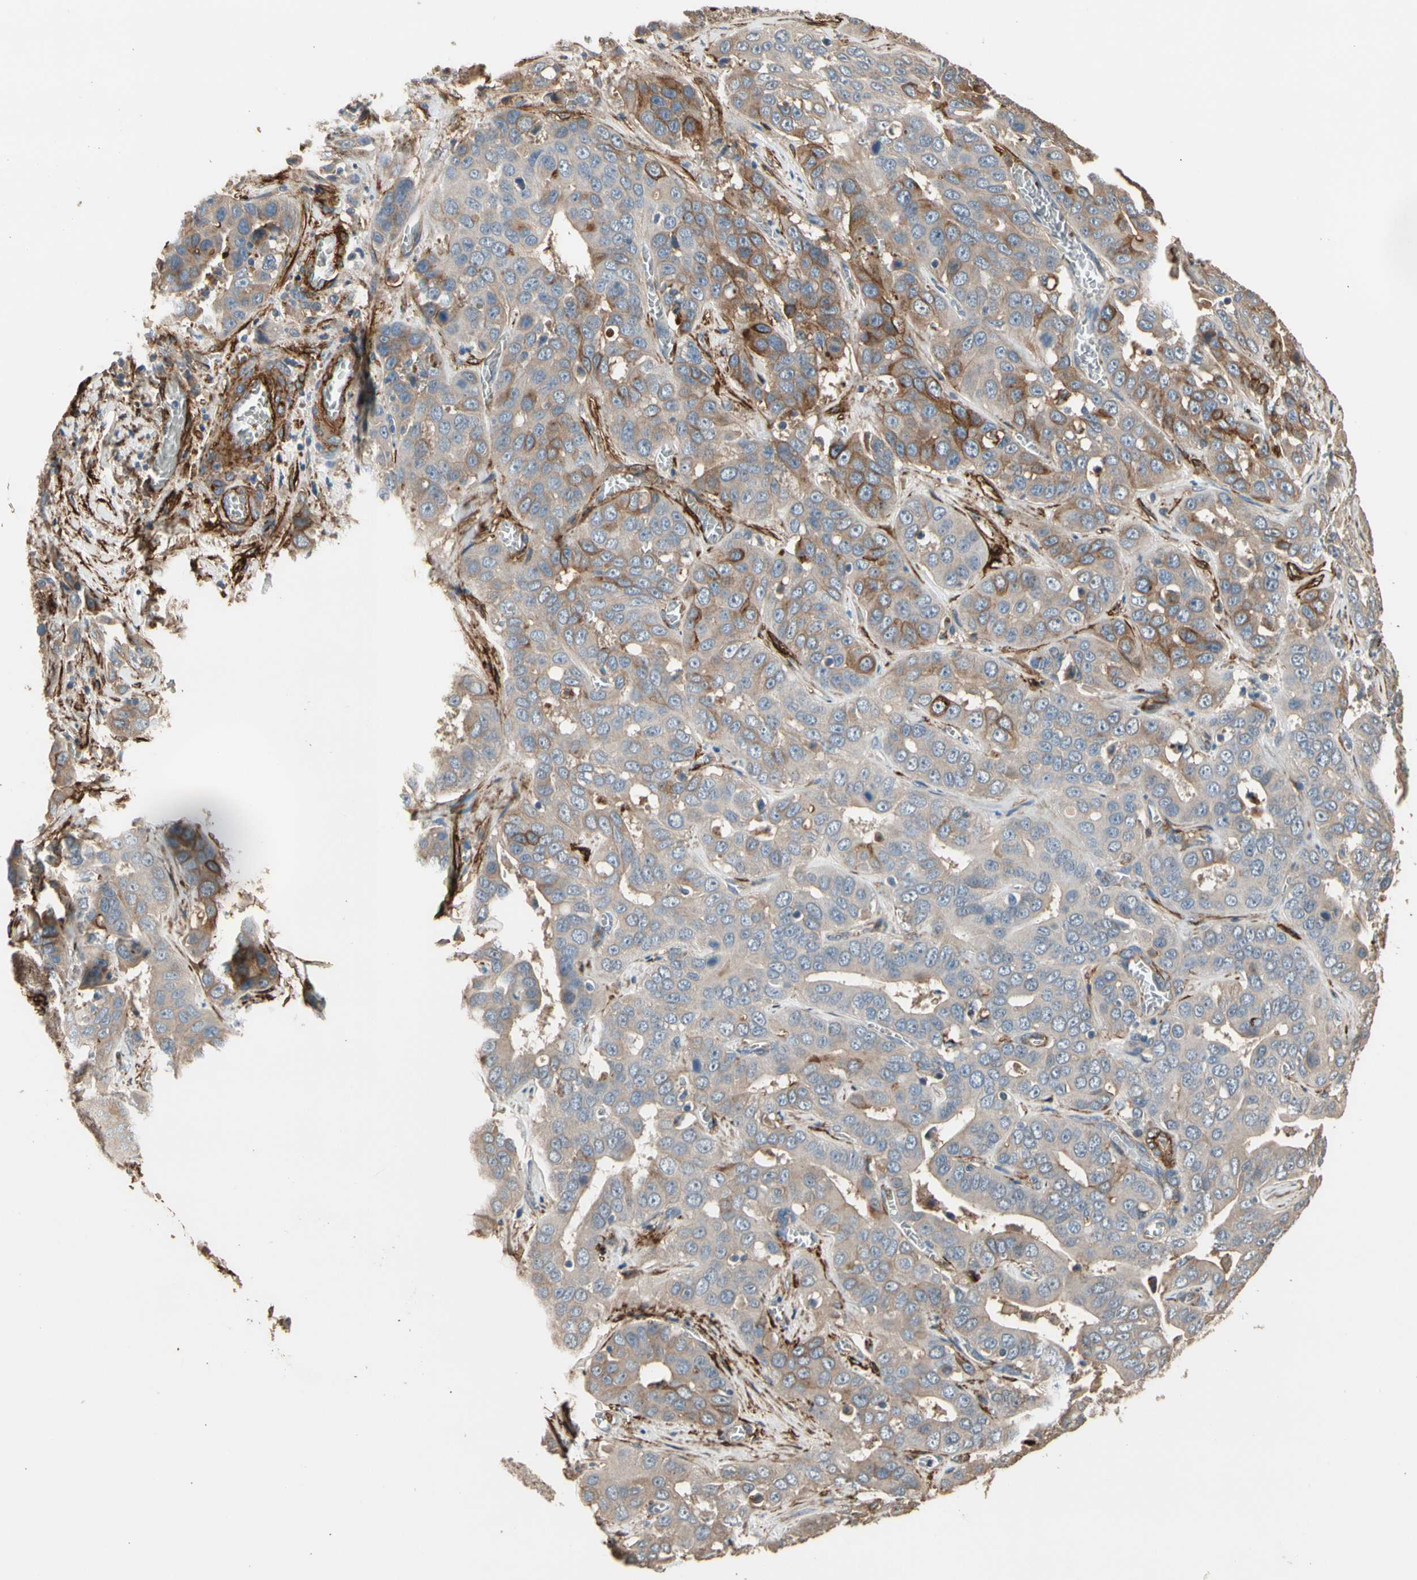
{"staining": {"intensity": "weak", "quantity": ">75%", "location": "cytoplasmic/membranous"}, "tissue": "liver cancer", "cell_type": "Tumor cells", "image_type": "cancer", "snomed": [{"axis": "morphology", "description": "Cholangiocarcinoma"}, {"axis": "topography", "description": "Liver"}], "caption": "A histopathology image showing weak cytoplasmic/membranous positivity in about >75% of tumor cells in liver cholangiocarcinoma, as visualized by brown immunohistochemical staining.", "gene": "SUSD2", "patient": {"sex": "female", "age": 52}}